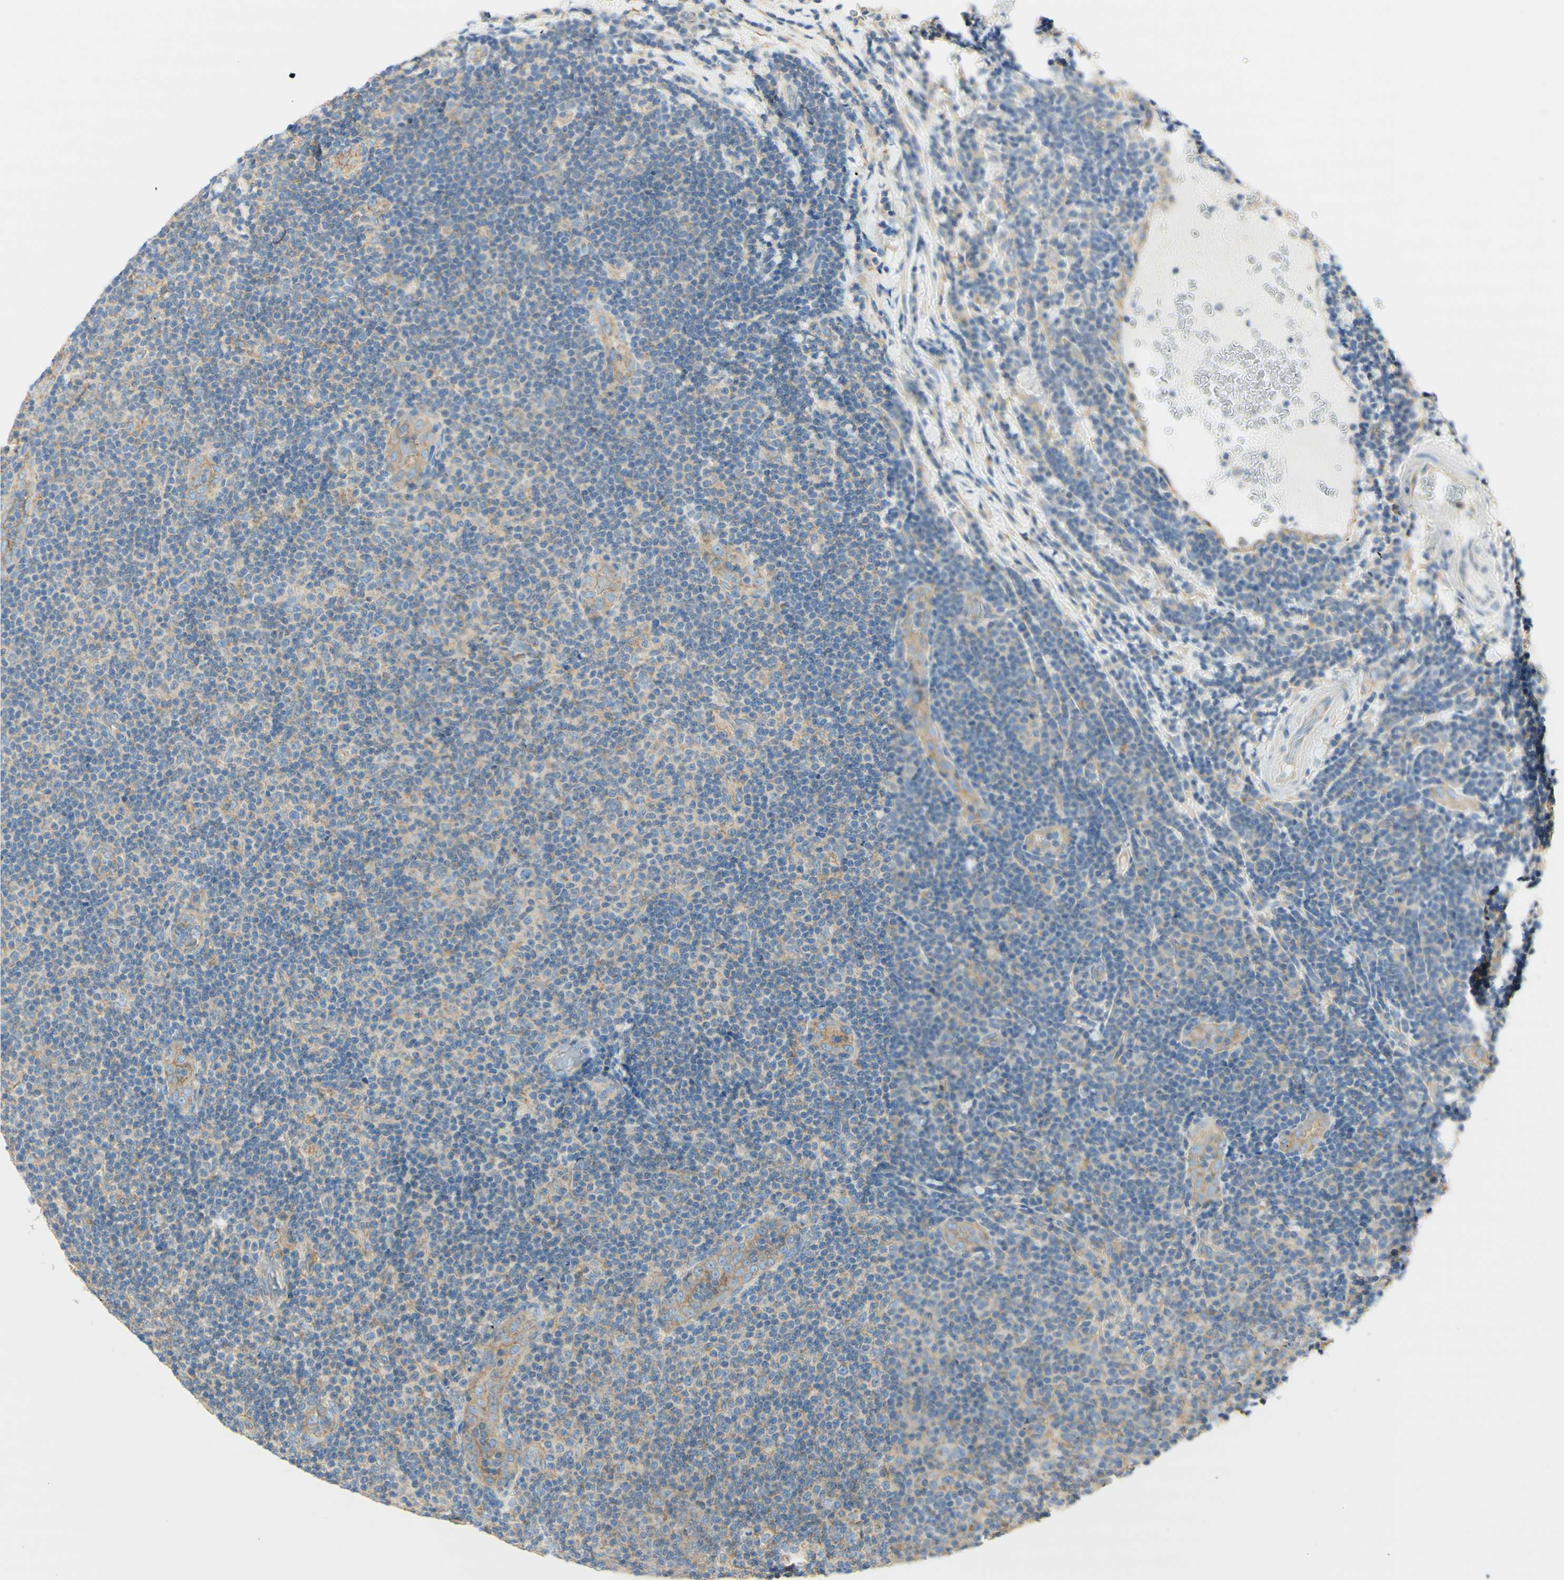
{"staining": {"intensity": "negative", "quantity": "none", "location": "none"}, "tissue": "lymphoma", "cell_type": "Tumor cells", "image_type": "cancer", "snomed": [{"axis": "morphology", "description": "Malignant lymphoma, non-Hodgkin's type, Low grade"}, {"axis": "topography", "description": "Lymph node"}], "caption": "A photomicrograph of human lymphoma is negative for staining in tumor cells. (Brightfield microscopy of DAB IHC at high magnification).", "gene": "CLTC", "patient": {"sex": "male", "age": 83}}